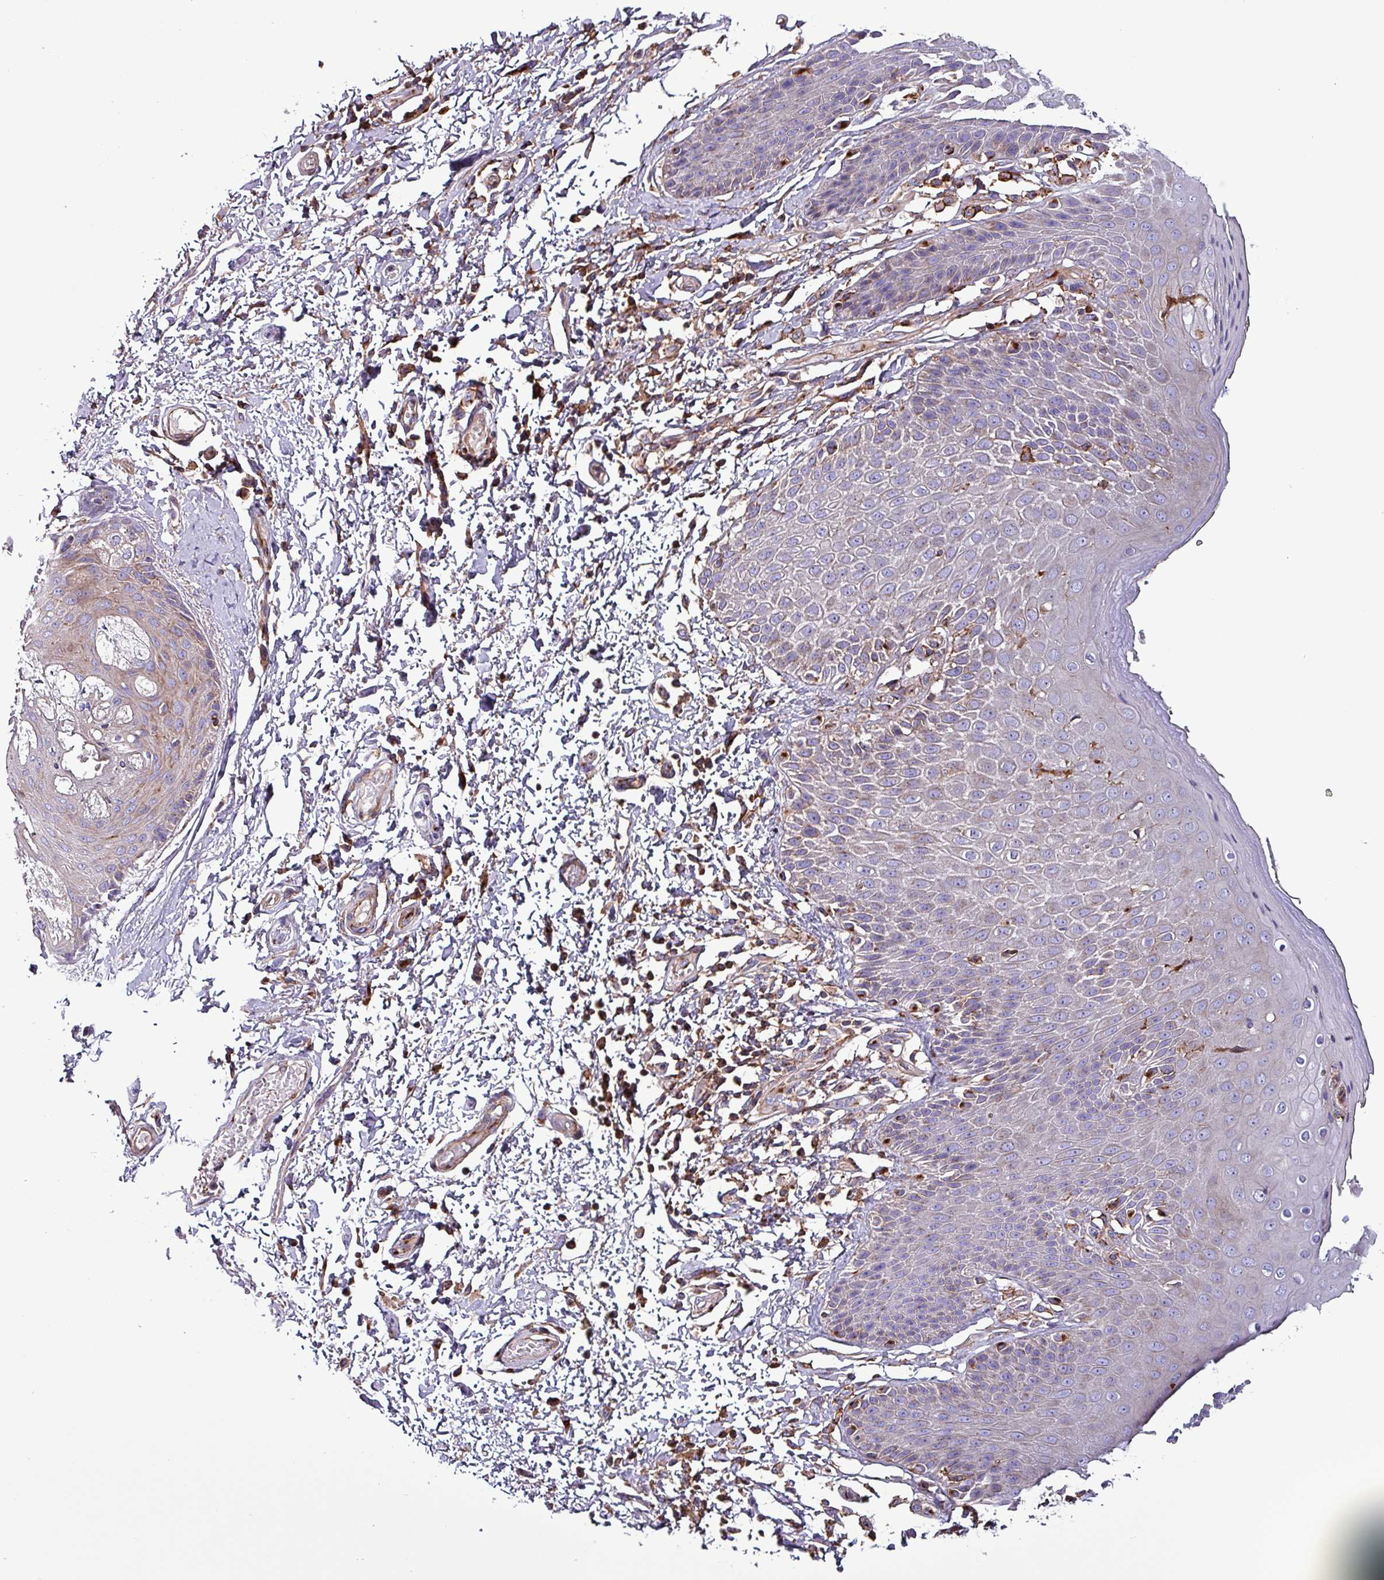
{"staining": {"intensity": "strong", "quantity": "<25%", "location": "cytoplasmic/membranous"}, "tissue": "skin", "cell_type": "Epidermal cells", "image_type": "normal", "snomed": [{"axis": "morphology", "description": "Normal tissue, NOS"}, {"axis": "topography", "description": "Peripheral nerve tissue"}], "caption": "High-power microscopy captured an immunohistochemistry (IHC) photomicrograph of unremarkable skin, revealing strong cytoplasmic/membranous staining in approximately <25% of epidermal cells. The protein is shown in brown color, while the nuclei are stained blue.", "gene": "VAMP4", "patient": {"sex": "male", "age": 51}}